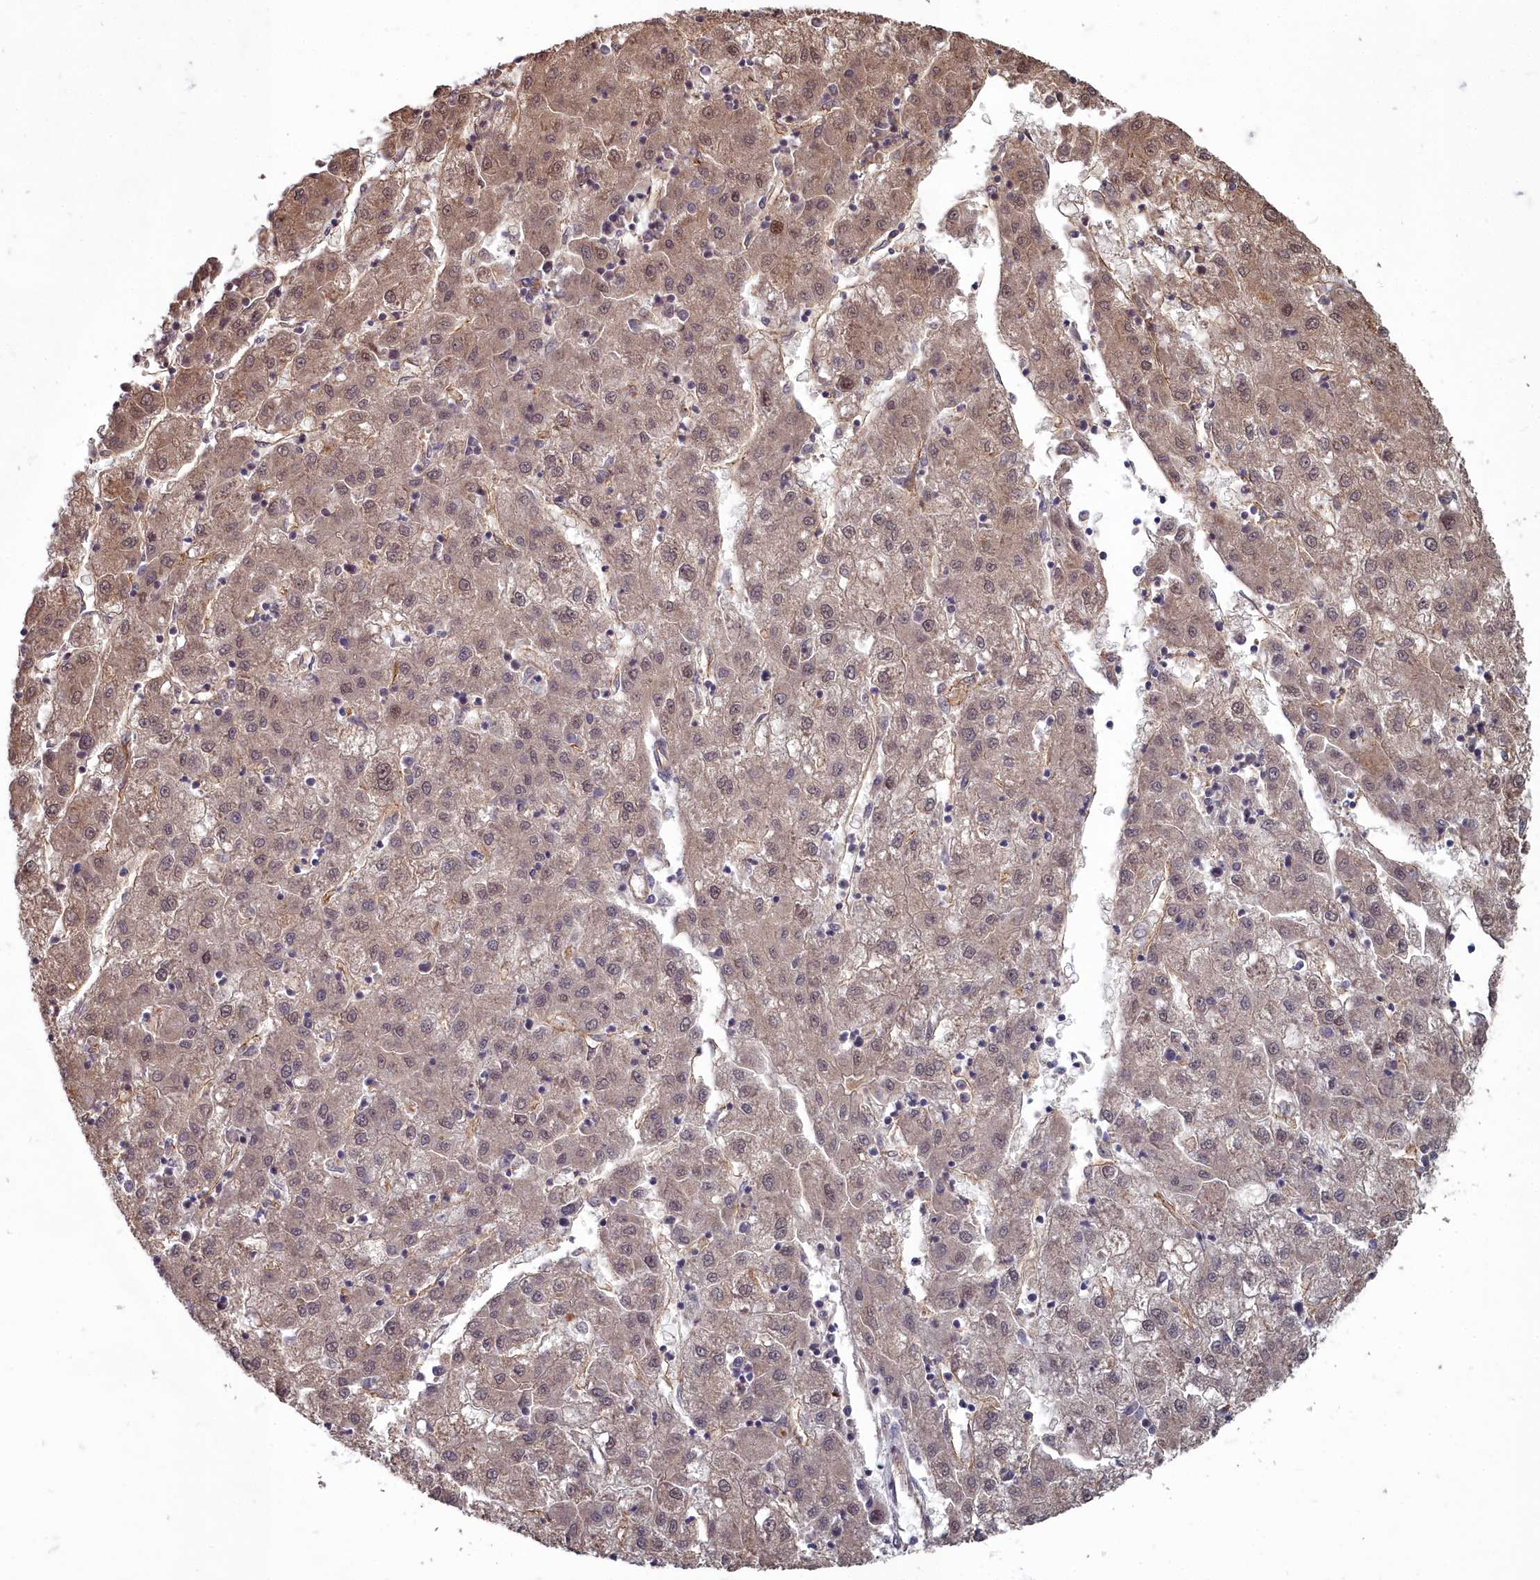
{"staining": {"intensity": "moderate", "quantity": ">75%", "location": "cytoplasmic/membranous,nuclear"}, "tissue": "liver cancer", "cell_type": "Tumor cells", "image_type": "cancer", "snomed": [{"axis": "morphology", "description": "Carcinoma, Hepatocellular, NOS"}, {"axis": "topography", "description": "Liver"}], "caption": "Immunohistochemistry (DAB (3,3'-diaminobenzidine)) staining of human liver cancer (hepatocellular carcinoma) reveals moderate cytoplasmic/membranous and nuclear protein staining in about >75% of tumor cells.", "gene": "TSPYL4", "patient": {"sex": "male", "age": 72}}